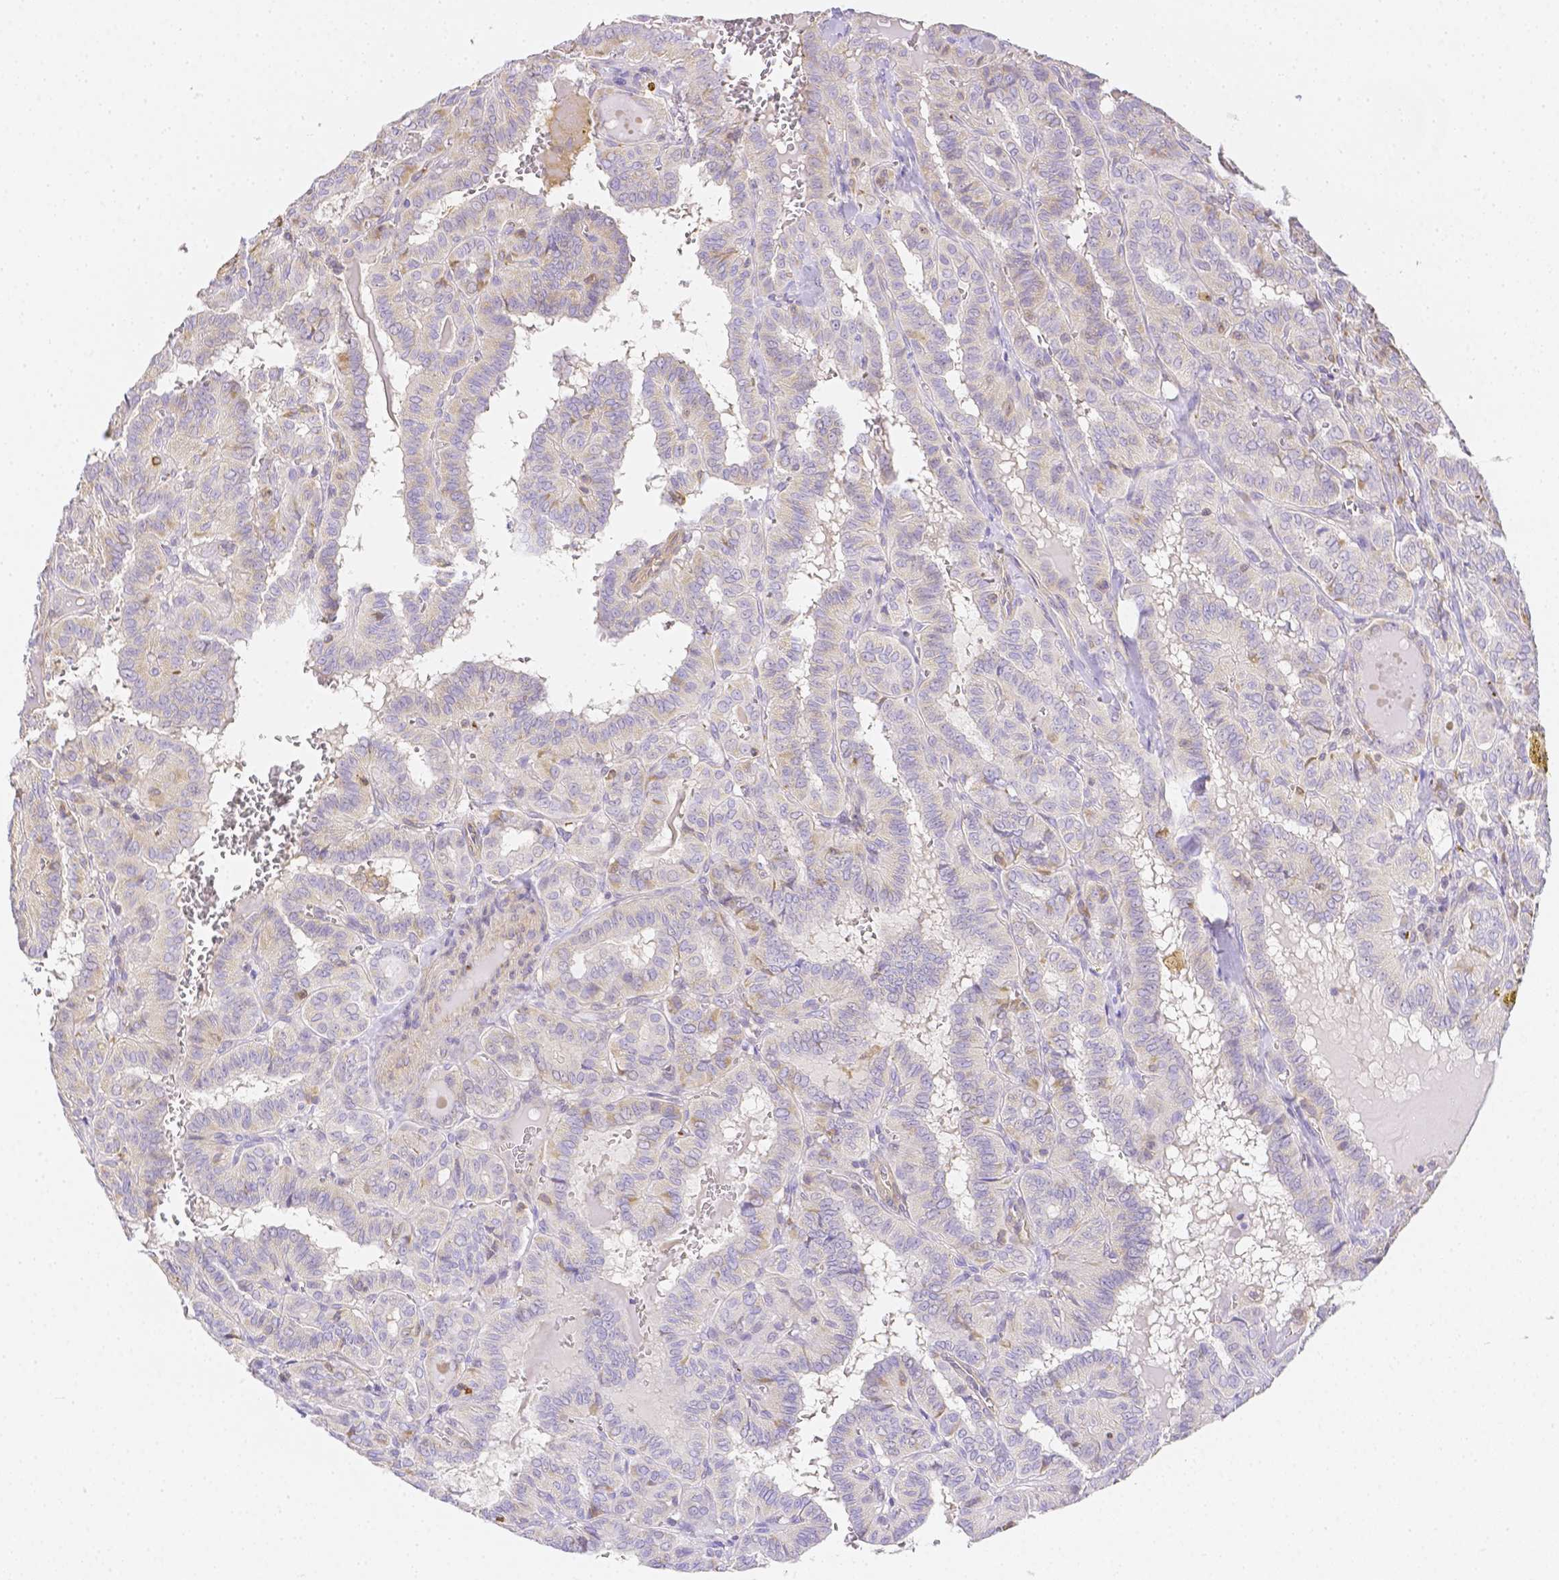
{"staining": {"intensity": "weak", "quantity": "25%-75%", "location": "cytoplasmic/membranous"}, "tissue": "thyroid cancer", "cell_type": "Tumor cells", "image_type": "cancer", "snomed": [{"axis": "morphology", "description": "Papillary adenocarcinoma, NOS"}, {"axis": "topography", "description": "Thyroid gland"}], "caption": "Human thyroid papillary adenocarcinoma stained for a protein (brown) demonstrates weak cytoplasmic/membranous positive positivity in approximately 25%-75% of tumor cells.", "gene": "ASAH2", "patient": {"sex": "female", "age": 21}}